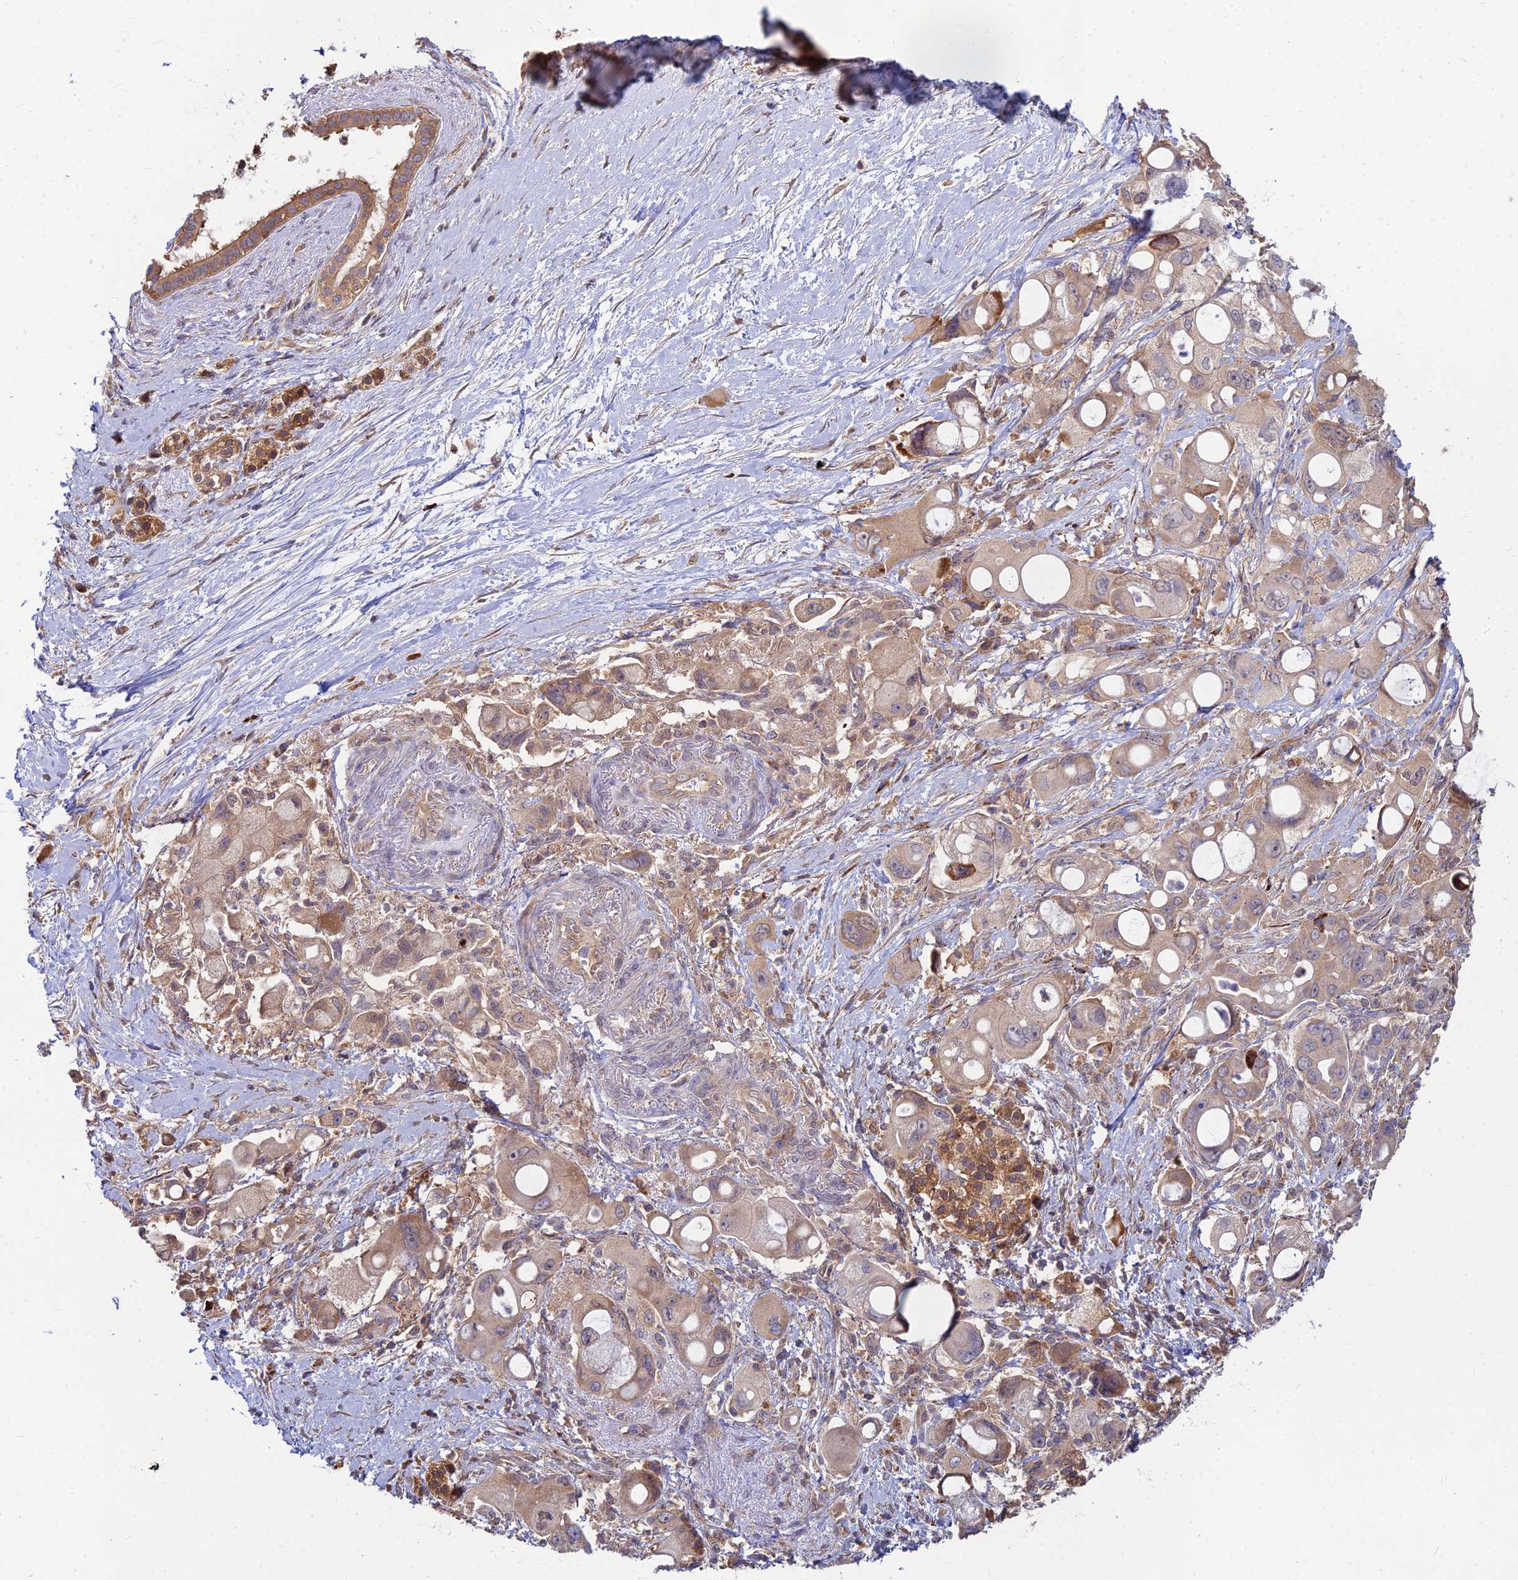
{"staining": {"intensity": "moderate", "quantity": ">75%", "location": "cytoplasmic/membranous"}, "tissue": "pancreatic cancer", "cell_type": "Tumor cells", "image_type": "cancer", "snomed": [{"axis": "morphology", "description": "Adenocarcinoma, NOS"}, {"axis": "topography", "description": "Pancreas"}], "caption": "Immunohistochemistry (IHC) staining of pancreatic cancer, which displays medium levels of moderate cytoplasmic/membranous positivity in about >75% of tumor cells indicating moderate cytoplasmic/membranous protein staining. The staining was performed using DAB (brown) for protein detection and nuclei were counterstained in hematoxylin (blue).", "gene": "CCT6B", "patient": {"sex": "male", "age": 68}}